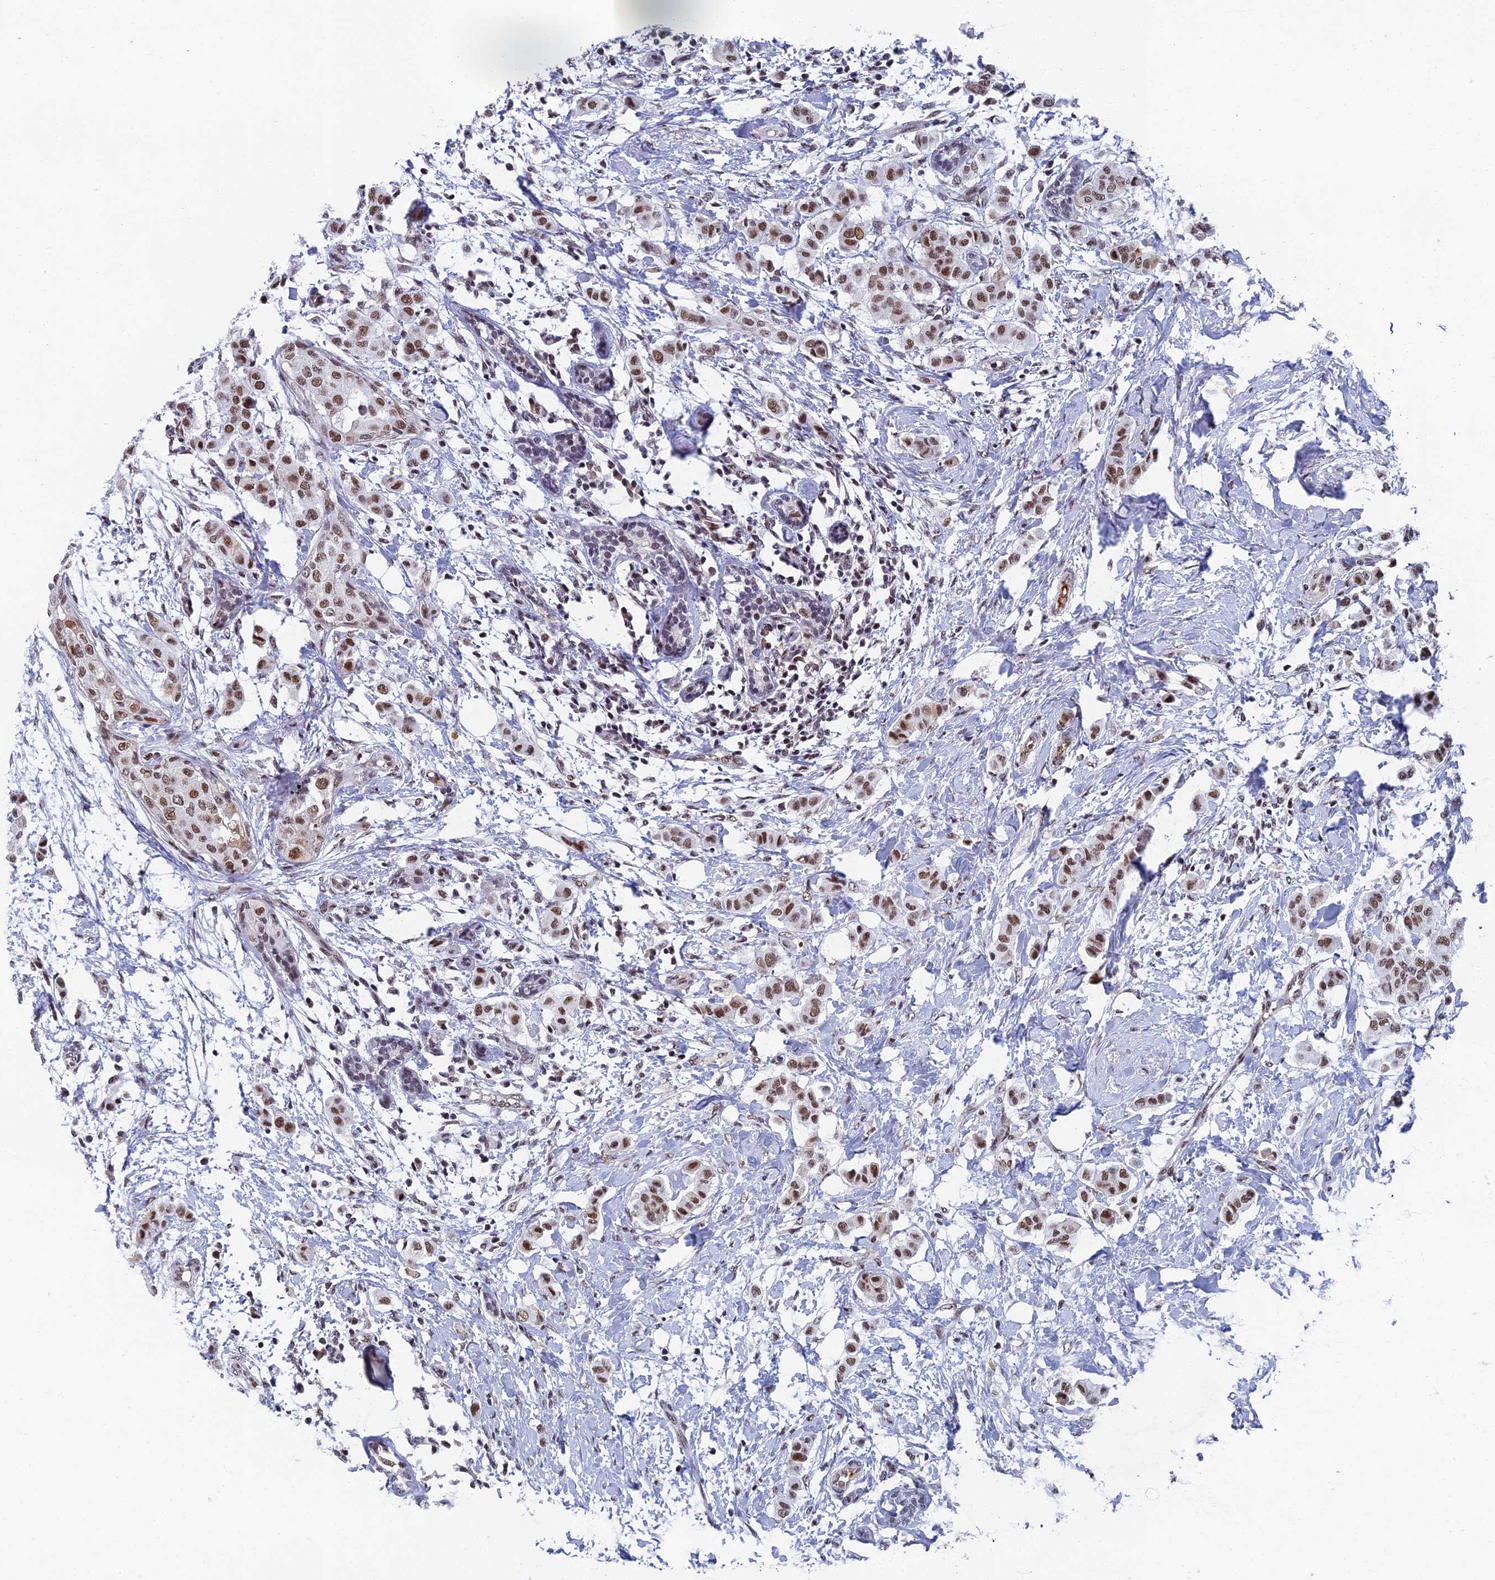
{"staining": {"intensity": "moderate", "quantity": ">75%", "location": "nuclear"}, "tissue": "breast cancer", "cell_type": "Tumor cells", "image_type": "cancer", "snomed": [{"axis": "morphology", "description": "Duct carcinoma"}, {"axis": "topography", "description": "Breast"}], "caption": "Human breast cancer (invasive ductal carcinoma) stained with a protein marker reveals moderate staining in tumor cells.", "gene": "TAF13", "patient": {"sex": "female", "age": 40}}